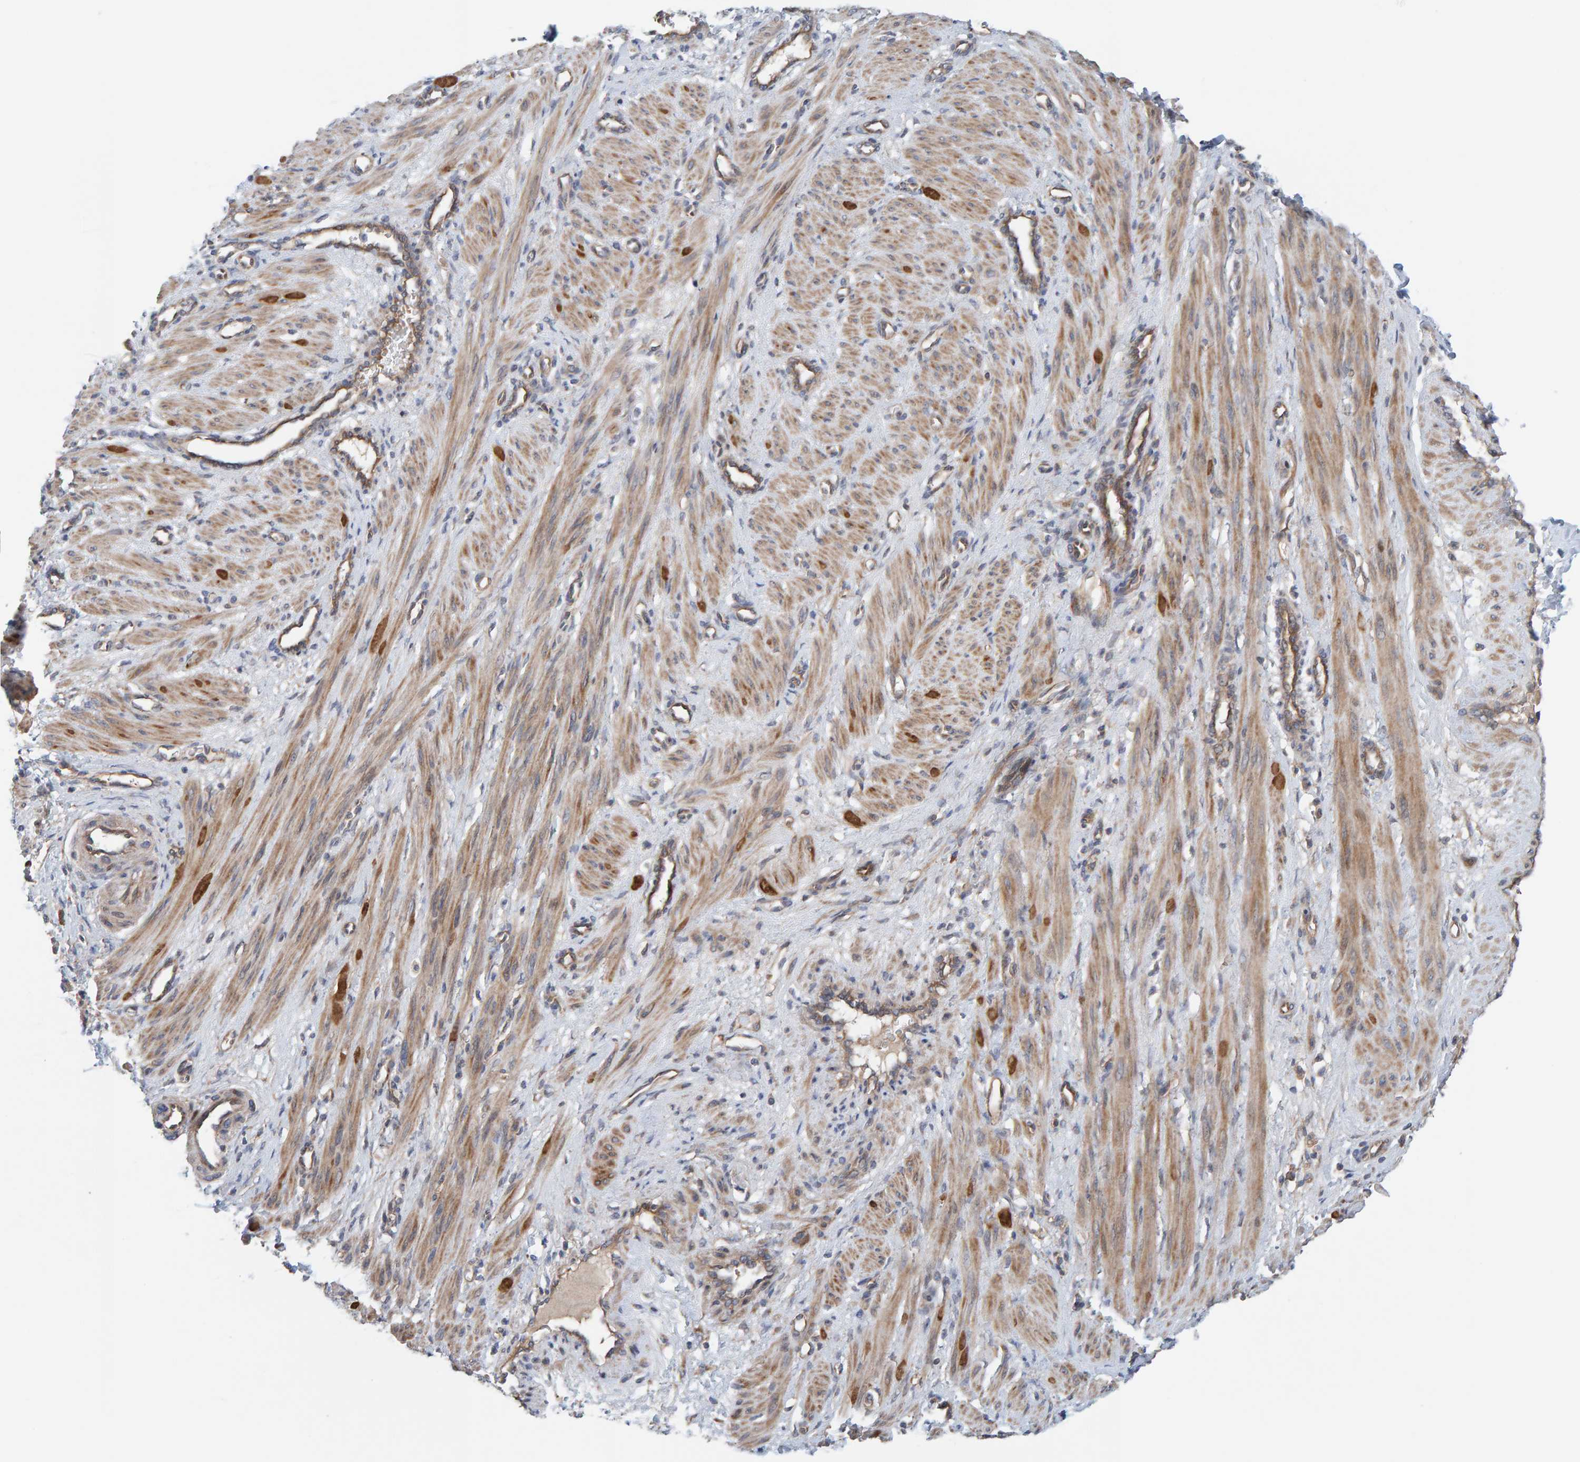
{"staining": {"intensity": "moderate", "quantity": ">75%", "location": "cytoplasmic/membranous"}, "tissue": "smooth muscle", "cell_type": "Smooth muscle cells", "image_type": "normal", "snomed": [{"axis": "morphology", "description": "Normal tissue, NOS"}, {"axis": "topography", "description": "Endometrium"}], "caption": "Benign smooth muscle reveals moderate cytoplasmic/membranous staining in approximately >75% of smooth muscle cells, visualized by immunohistochemistry.", "gene": "LRSAM1", "patient": {"sex": "female", "age": 33}}